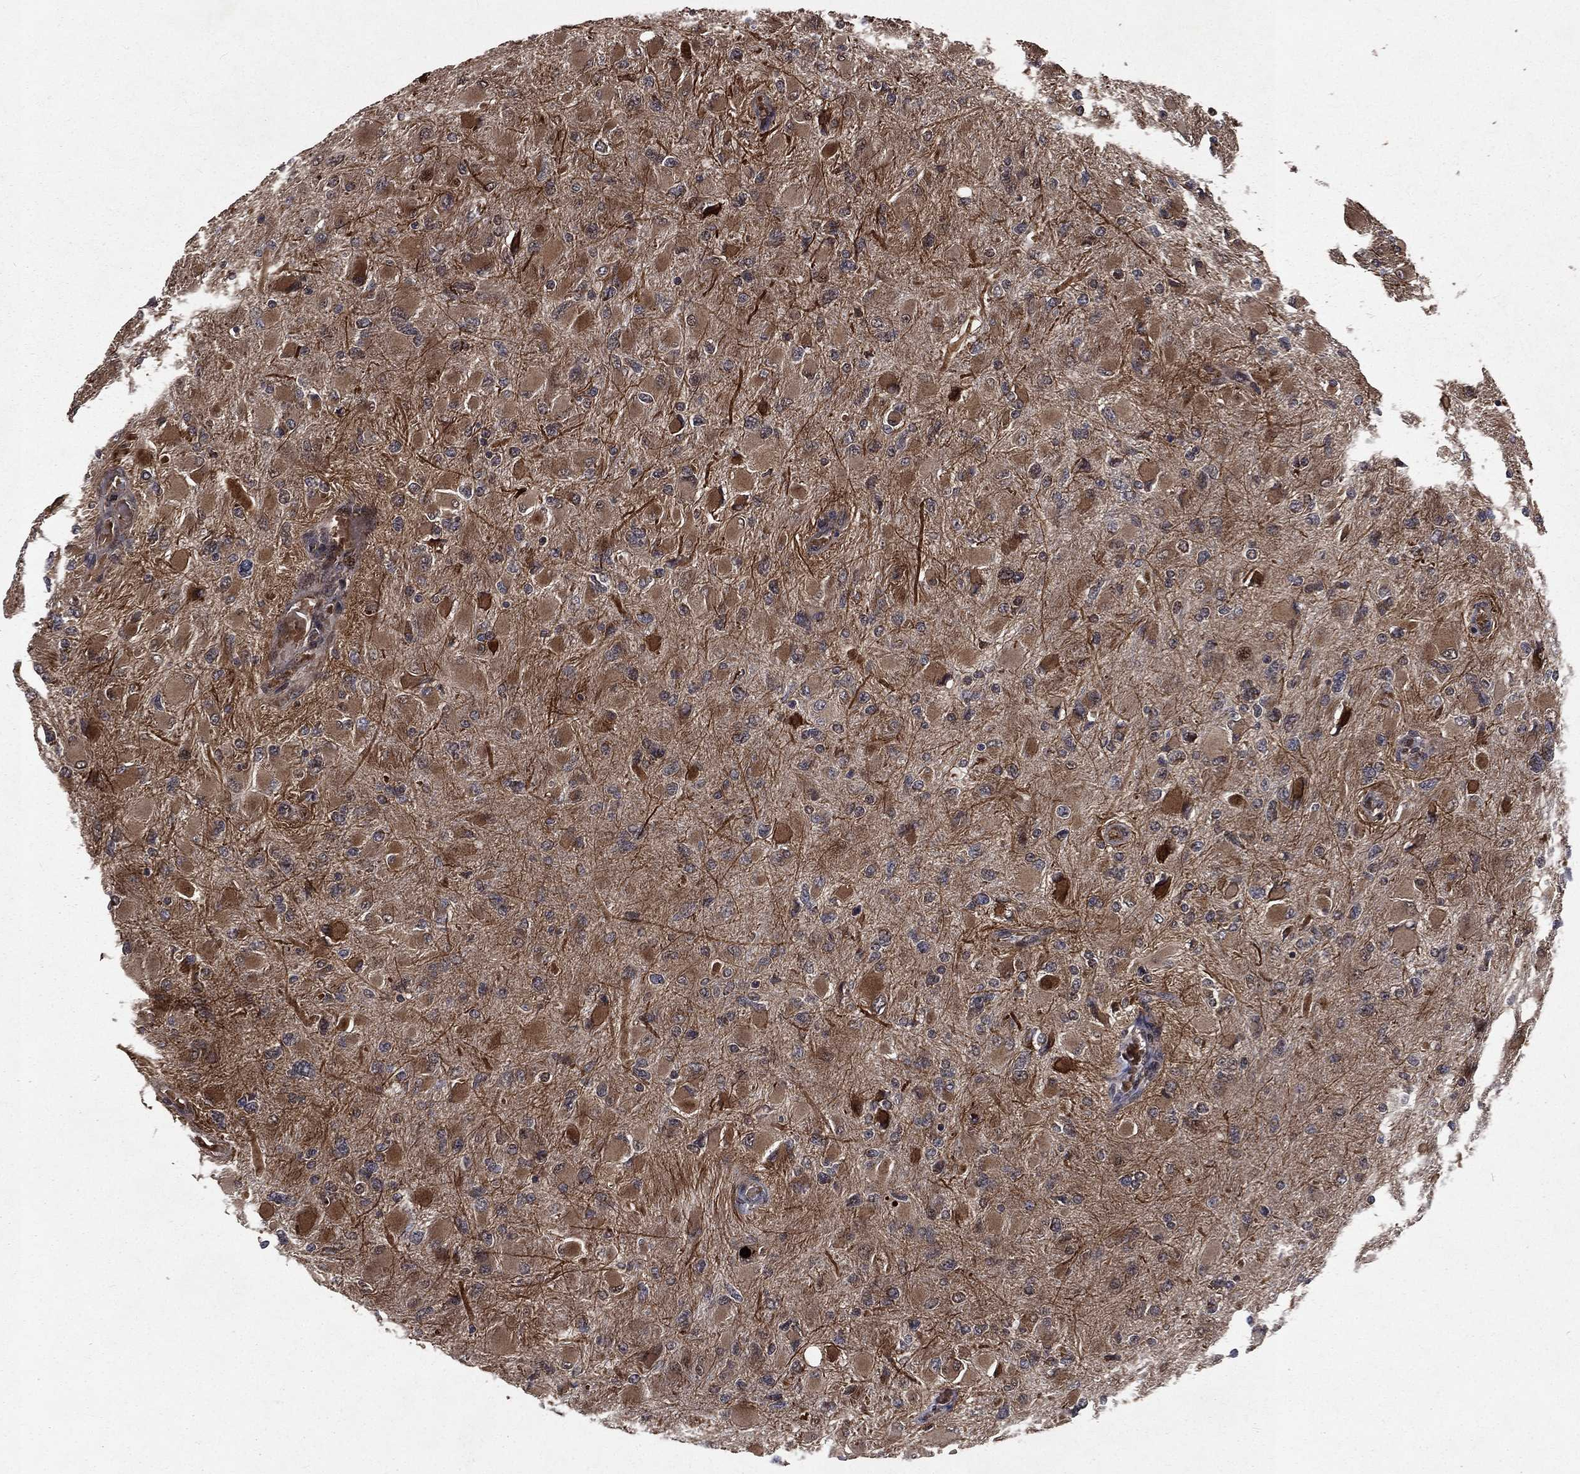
{"staining": {"intensity": "moderate", "quantity": ">75%", "location": "cytoplasmic/membranous"}, "tissue": "glioma", "cell_type": "Tumor cells", "image_type": "cancer", "snomed": [{"axis": "morphology", "description": "Glioma, malignant, High grade"}, {"axis": "topography", "description": "Cerebral cortex"}], "caption": "Immunohistochemical staining of malignant glioma (high-grade) demonstrates medium levels of moderate cytoplasmic/membranous protein positivity in about >75% of tumor cells.", "gene": "LENG8", "patient": {"sex": "female", "age": 36}}